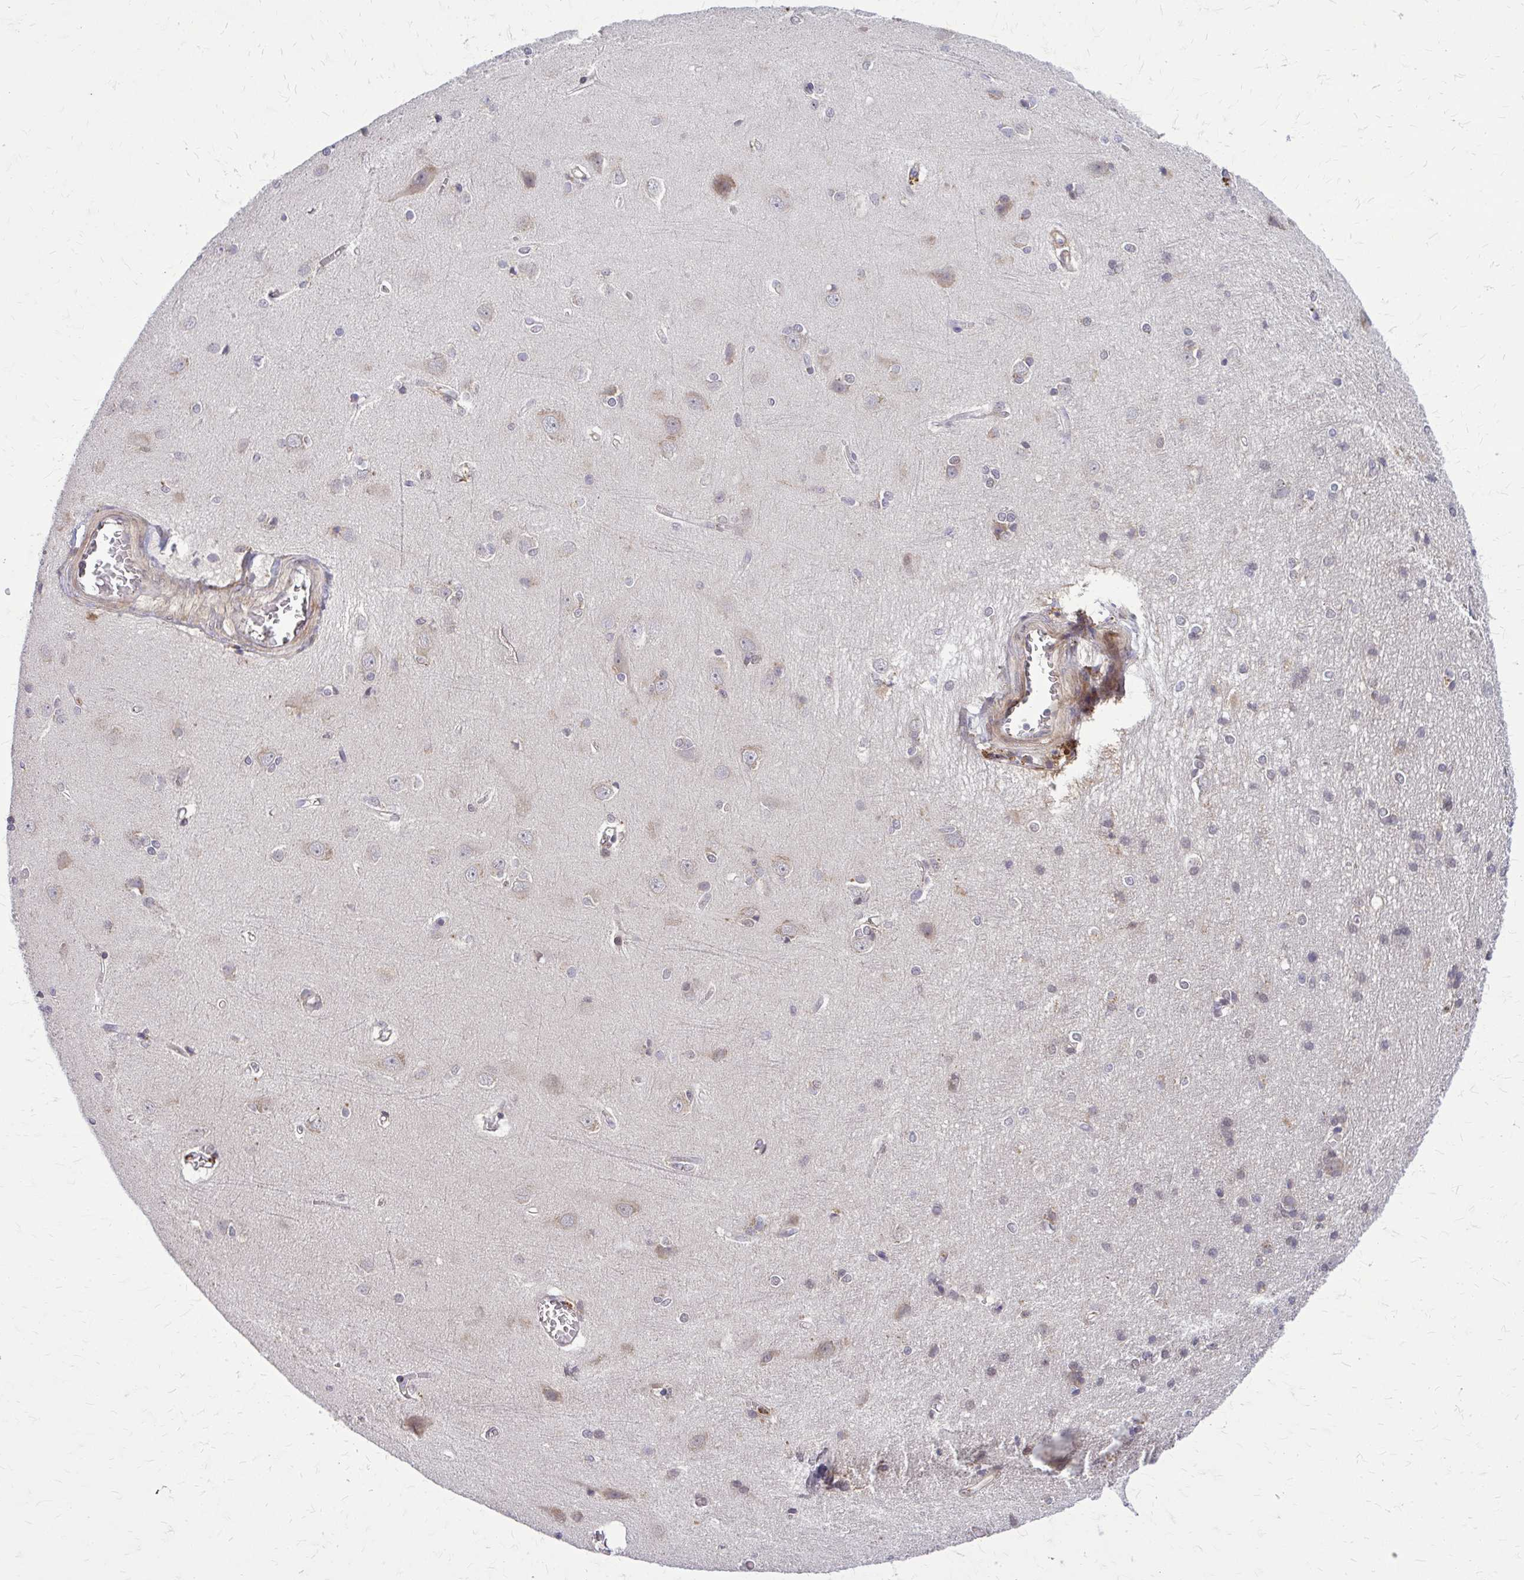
{"staining": {"intensity": "weak", "quantity": "25%-75%", "location": "cytoplasmic/membranous"}, "tissue": "cerebral cortex", "cell_type": "Endothelial cells", "image_type": "normal", "snomed": [{"axis": "morphology", "description": "Normal tissue, NOS"}, {"axis": "topography", "description": "Cerebral cortex"}], "caption": "Protein expression analysis of normal cerebral cortex displays weak cytoplasmic/membranous positivity in about 25%-75% of endothelial cells. (Brightfield microscopy of DAB IHC at high magnification).", "gene": "OXNAD1", "patient": {"sex": "male", "age": 37}}